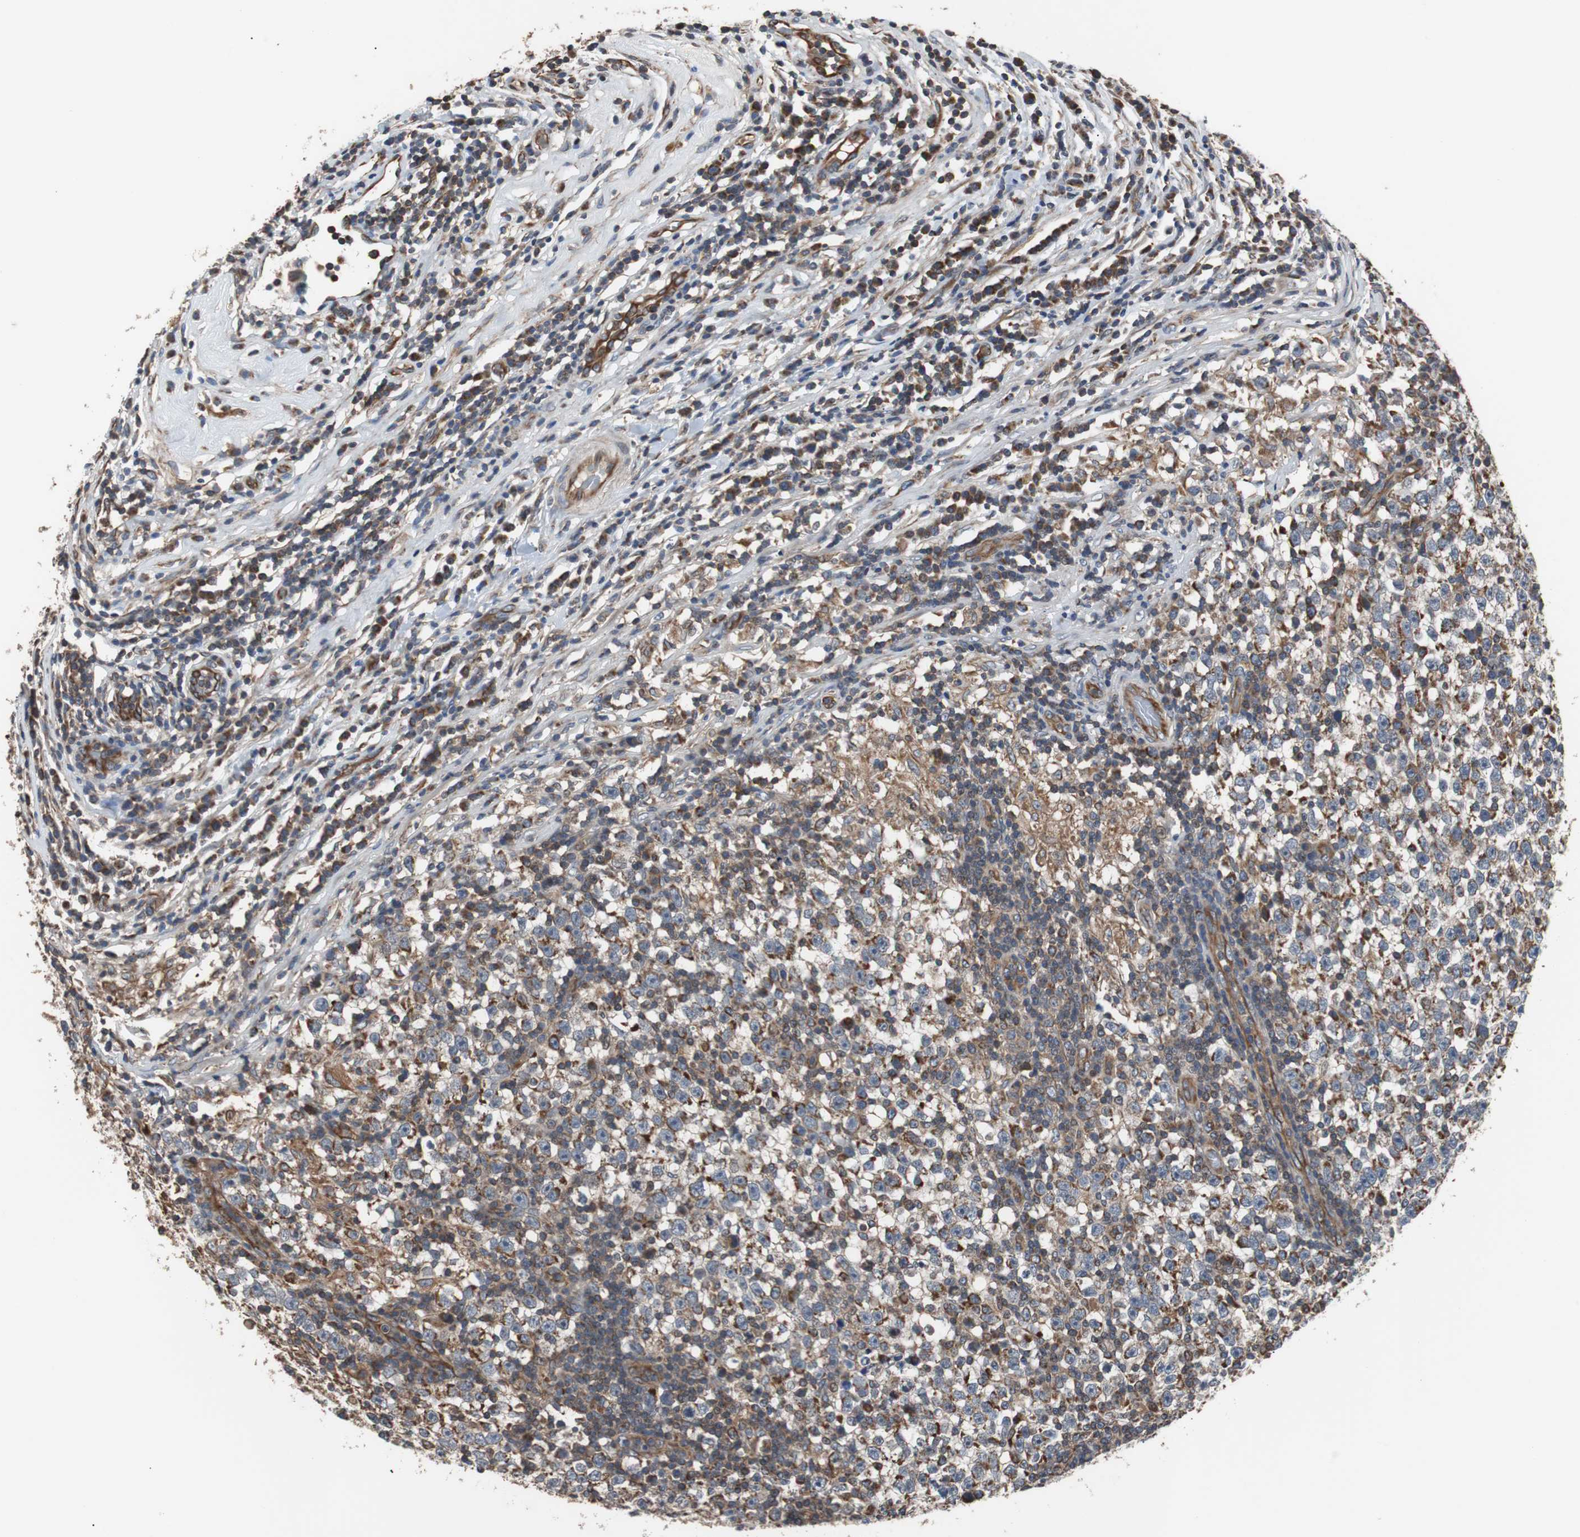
{"staining": {"intensity": "moderate", "quantity": "25%-75%", "location": "cytoplasmic/membranous"}, "tissue": "testis cancer", "cell_type": "Tumor cells", "image_type": "cancer", "snomed": [{"axis": "morphology", "description": "Seminoma, NOS"}, {"axis": "topography", "description": "Testis"}], "caption": "A brown stain labels moderate cytoplasmic/membranous positivity of a protein in human testis cancer tumor cells.", "gene": "ACTR3", "patient": {"sex": "male", "age": 43}}